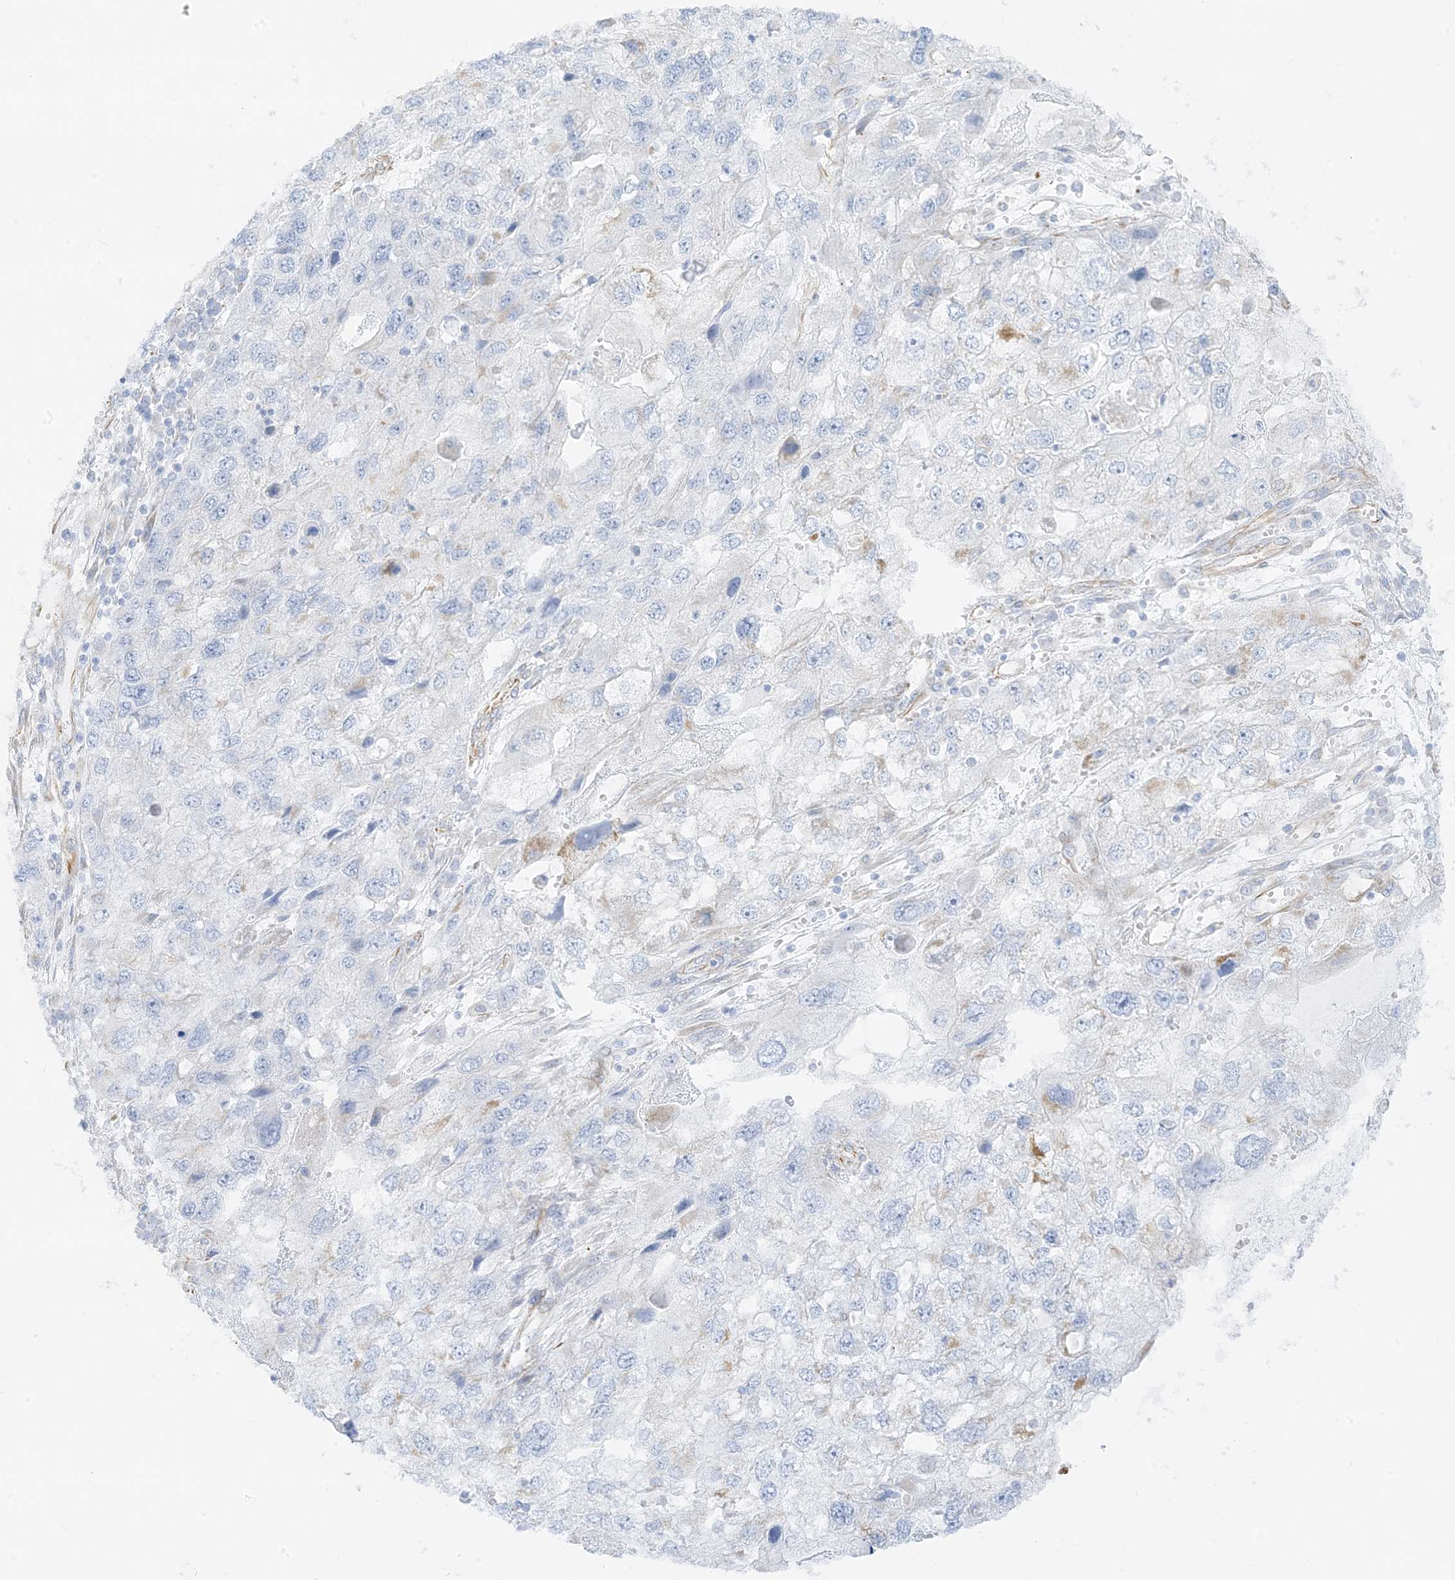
{"staining": {"intensity": "negative", "quantity": "none", "location": "none"}, "tissue": "endometrial cancer", "cell_type": "Tumor cells", "image_type": "cancer", "snomed": [{"axis": "morphology", "description": "Adenocarcinoma, NOS"}, {"axis": "topography", "description": "Endometrium"}], "caption": "The histopathology image reveals no staining of tumor cells in adenocarcinoma (endometrial).", "gene": "PID1", "patient": {"sex": "female", "age": 49}}